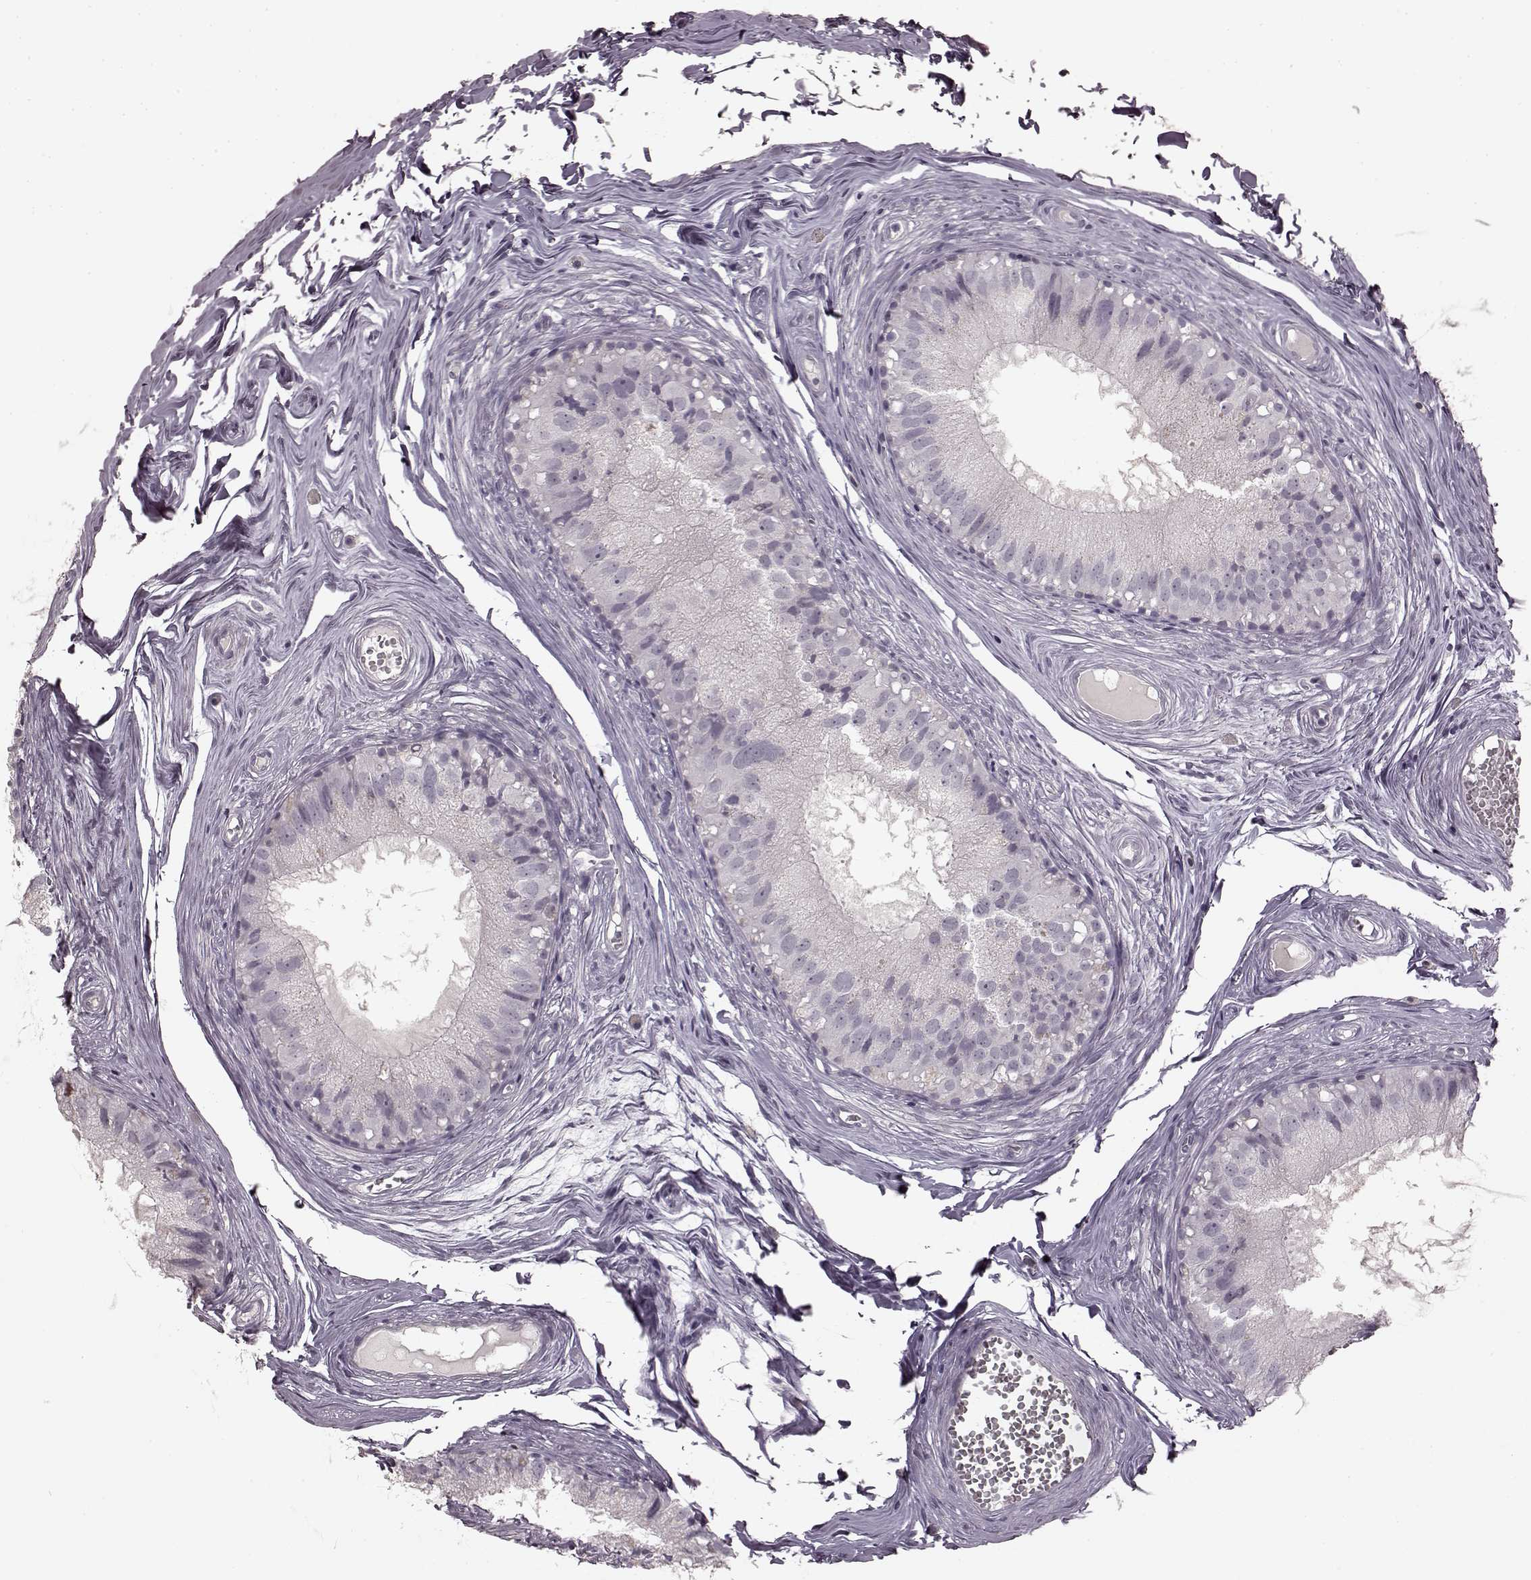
{"staining": {"intensity": "negative", "quantity": "none", "location": "none"}, "tissue": "epididymis", "cell_type": "Glandular cells", "image_type": "normal", "snomed": [{"axis": "morphology", "description": "Normal tissue, NOS"}, {"axis": "topography", "description": "Epididymis"}], "caption": "A histopathology image of human epididymis is negative for staining in glandular cells.", "gene": "CCNA2", "patient": {"sex": "male", "age": 45}}